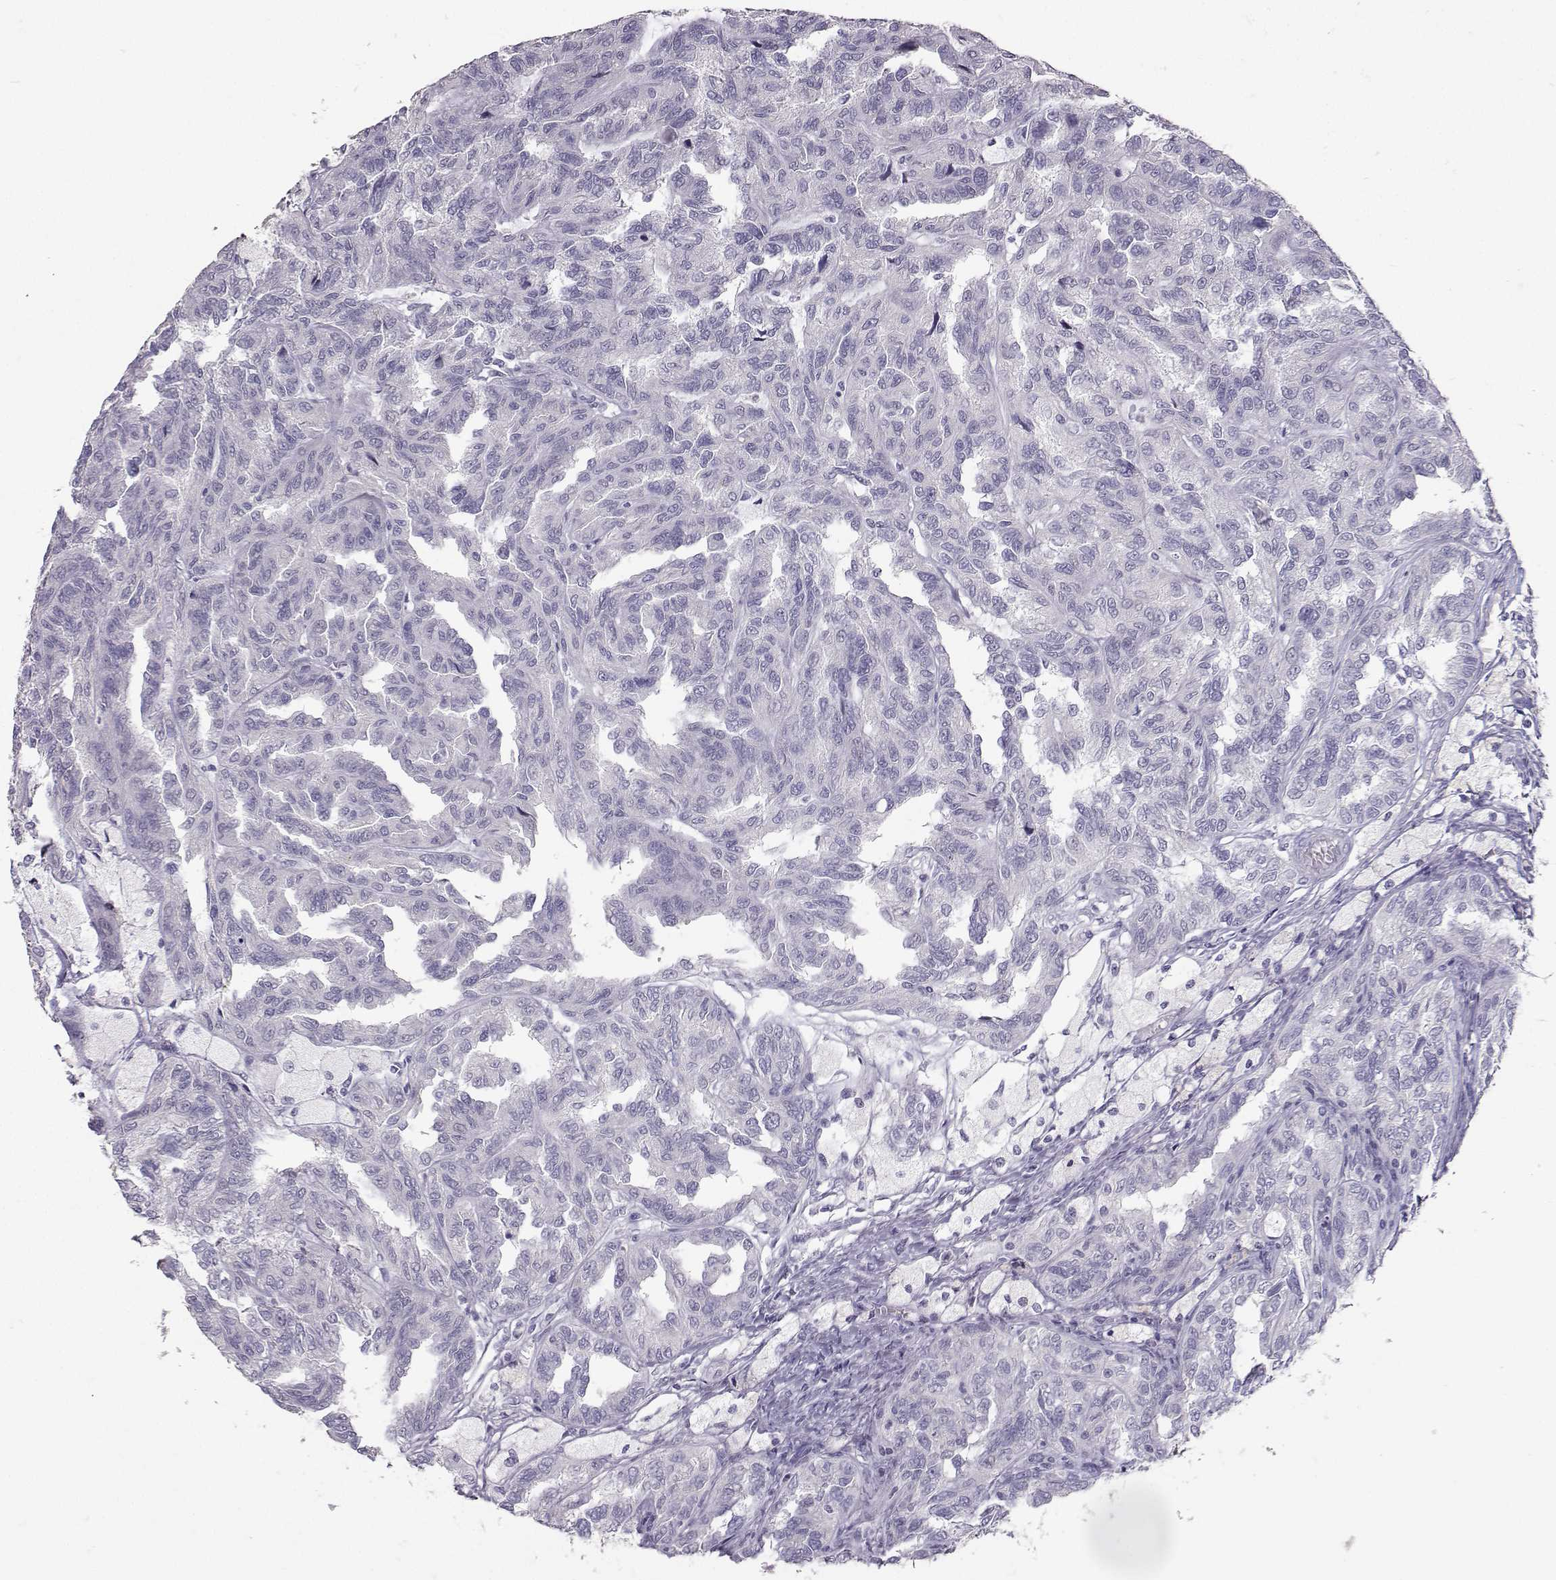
{"staining": {"intensity": "negative", "quantity": "none", "location": "none"}, "tissue": "renal cancer", "cell_type": "Tumor cells", "image_type": "cancer", "snomed": [{"axis": "morphology", "description": "Adenocarcinoma, NOS"}, {"axis": "topography", "description": "Kidney"}], "caption": "This micrograph is of renal cancer stained with IHC to label a protein in brown with the nuclei are counter-stained blue. There is no expression in tumor cells.", "gene": "PKP2", "patient": {"sex": "male", "age": 79}}